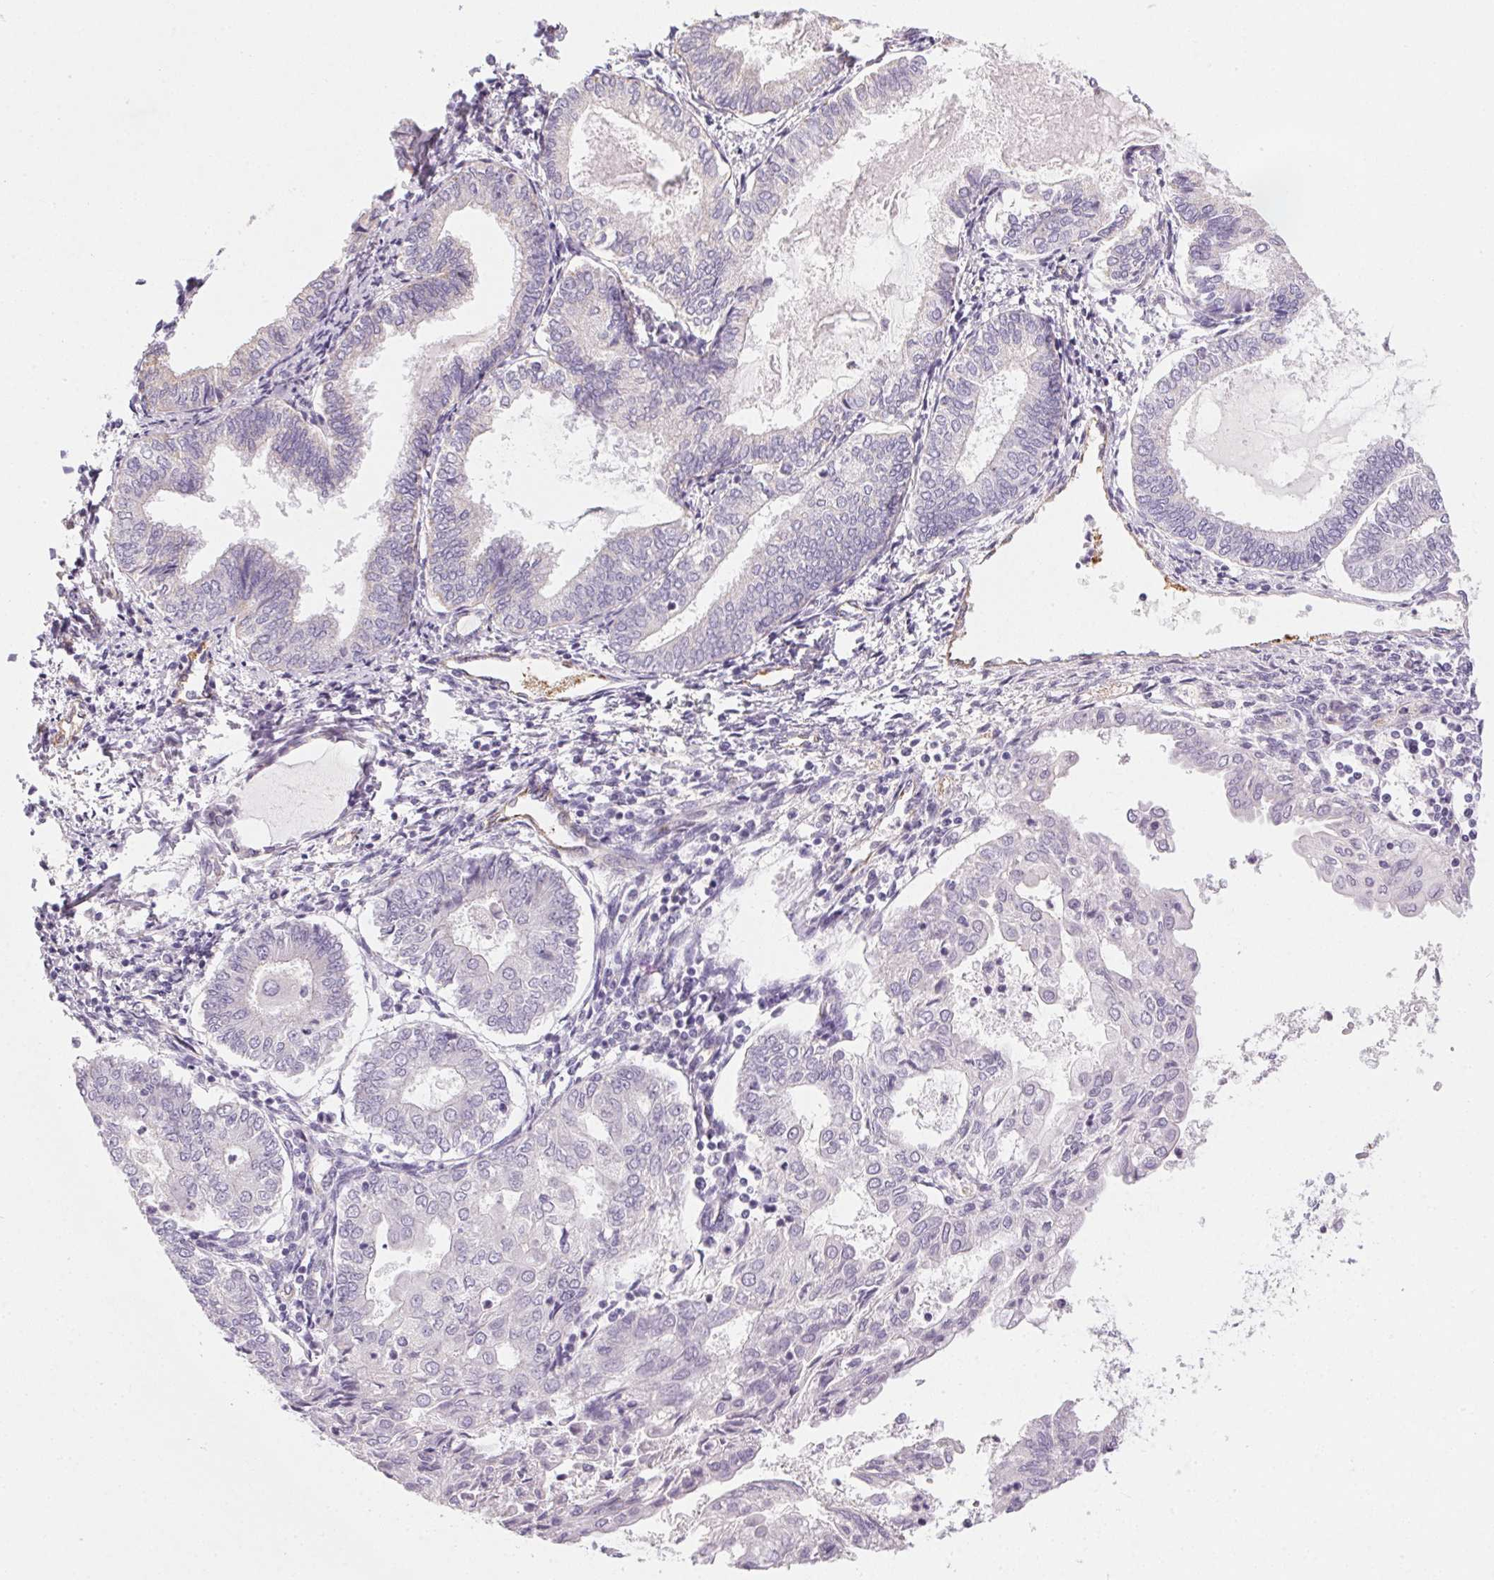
{"staining": {"intensity": "negative", "quantity": "none", "location": "none"}, "tissue": "endometrial cancer", "cell_type": "Tumor cells", "image_type": "cancer", "snomed": [{"axis": "morphology", "description": "Adenocarcinoma, NOS"}, {"axis": "topography", "description": "Endometrium"}], "caption": "Image shows no significant protein expression in tumor cells of endometrial cancer.", "gene": "SMYD1", "patient": {"sex": "female", "age": 68}}